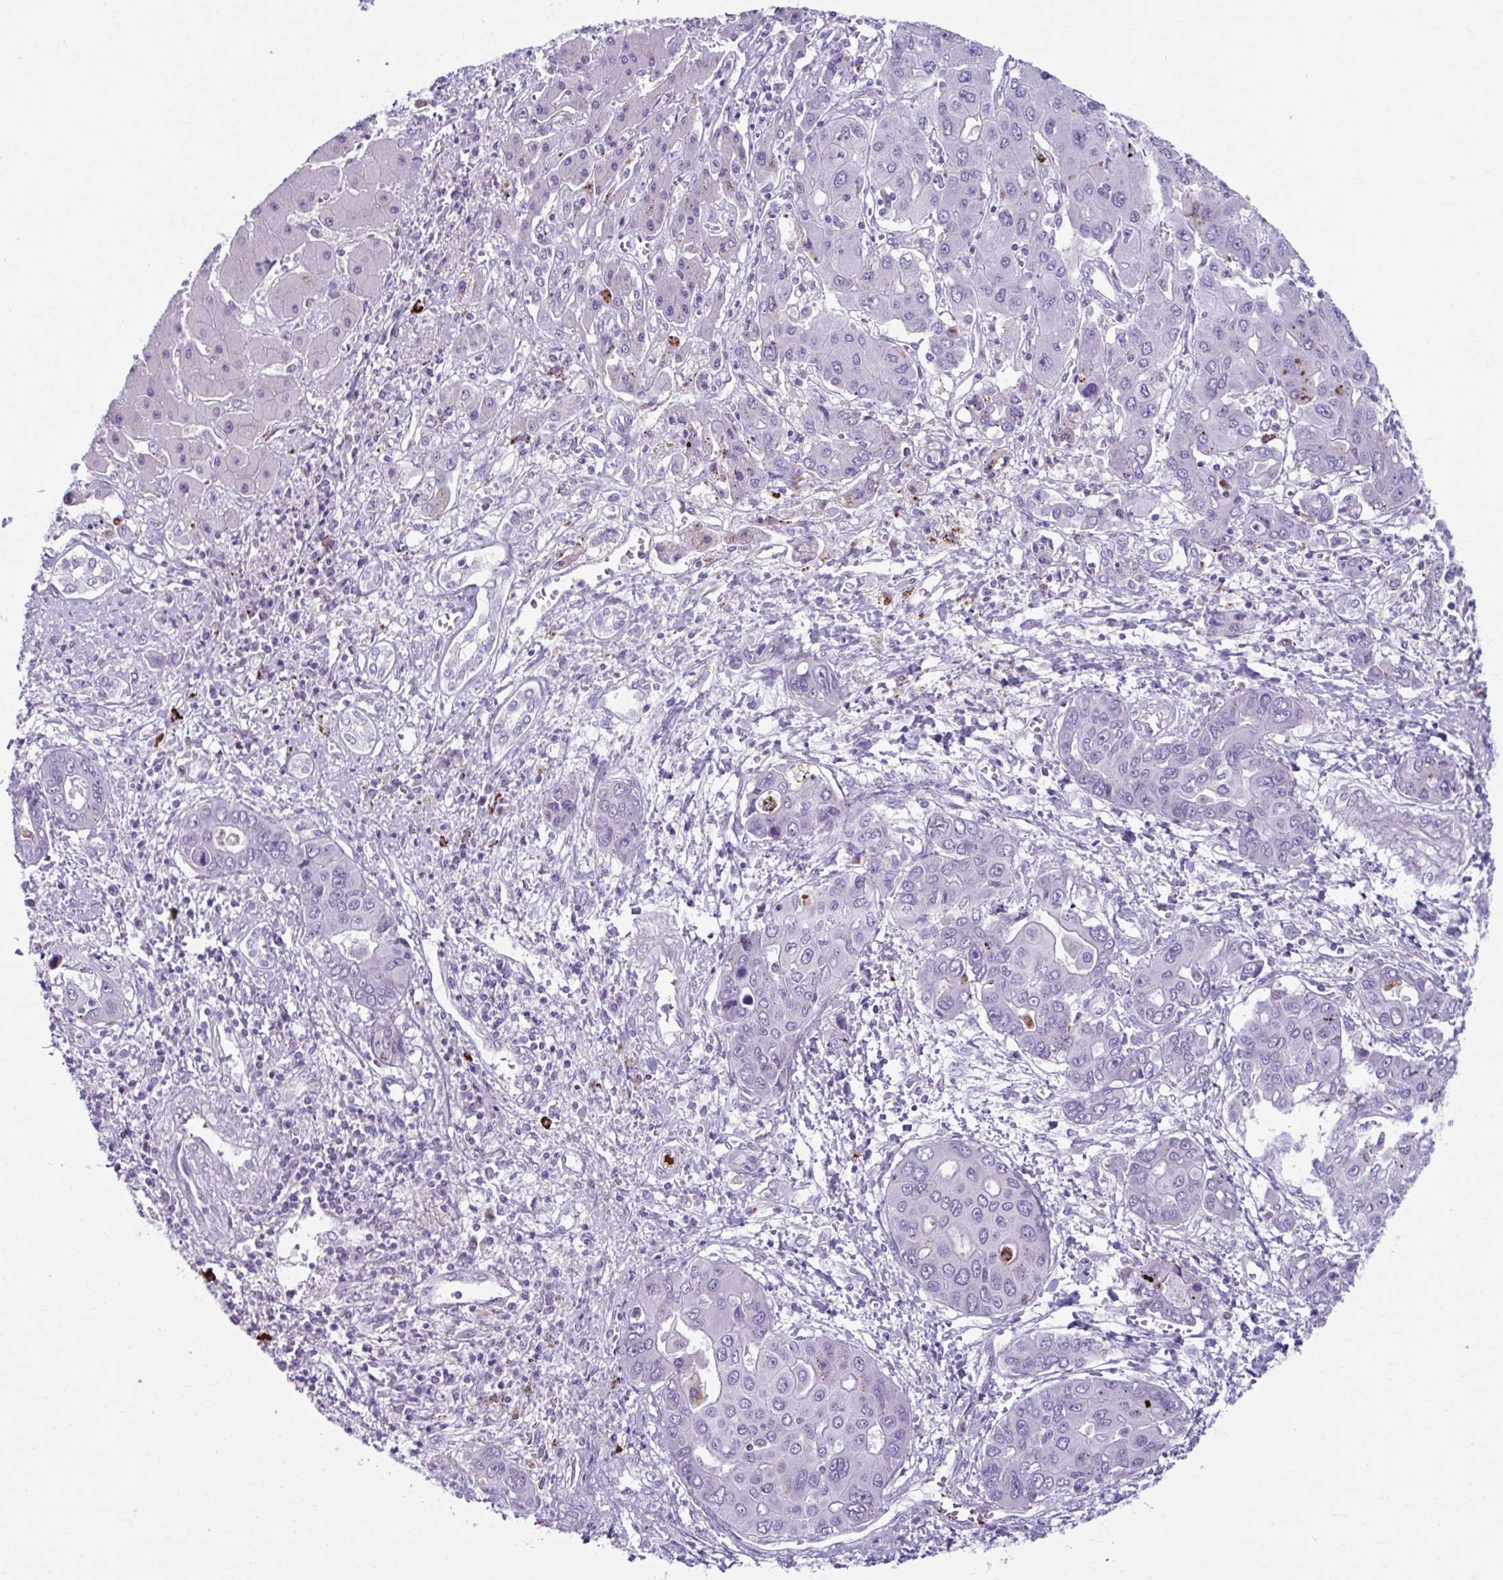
{"staining": {"intensity": "negative", "quantity": "none", "location": "none"}, "tissue": "liver cancer", "cell_type": "Tumor cells", "image_type": "cancer", "snomed": [{"axis": "morphology", "description": "Cholangiocarcinoma"}, {"axis": "topography", "description": "Liver"}], "caption": "Tumor cells show no significant protein expression in liver cancer (cholangiocarcinoma).", "gene": "C12orf71", "patient": {"sex": "male", "age": 67}}